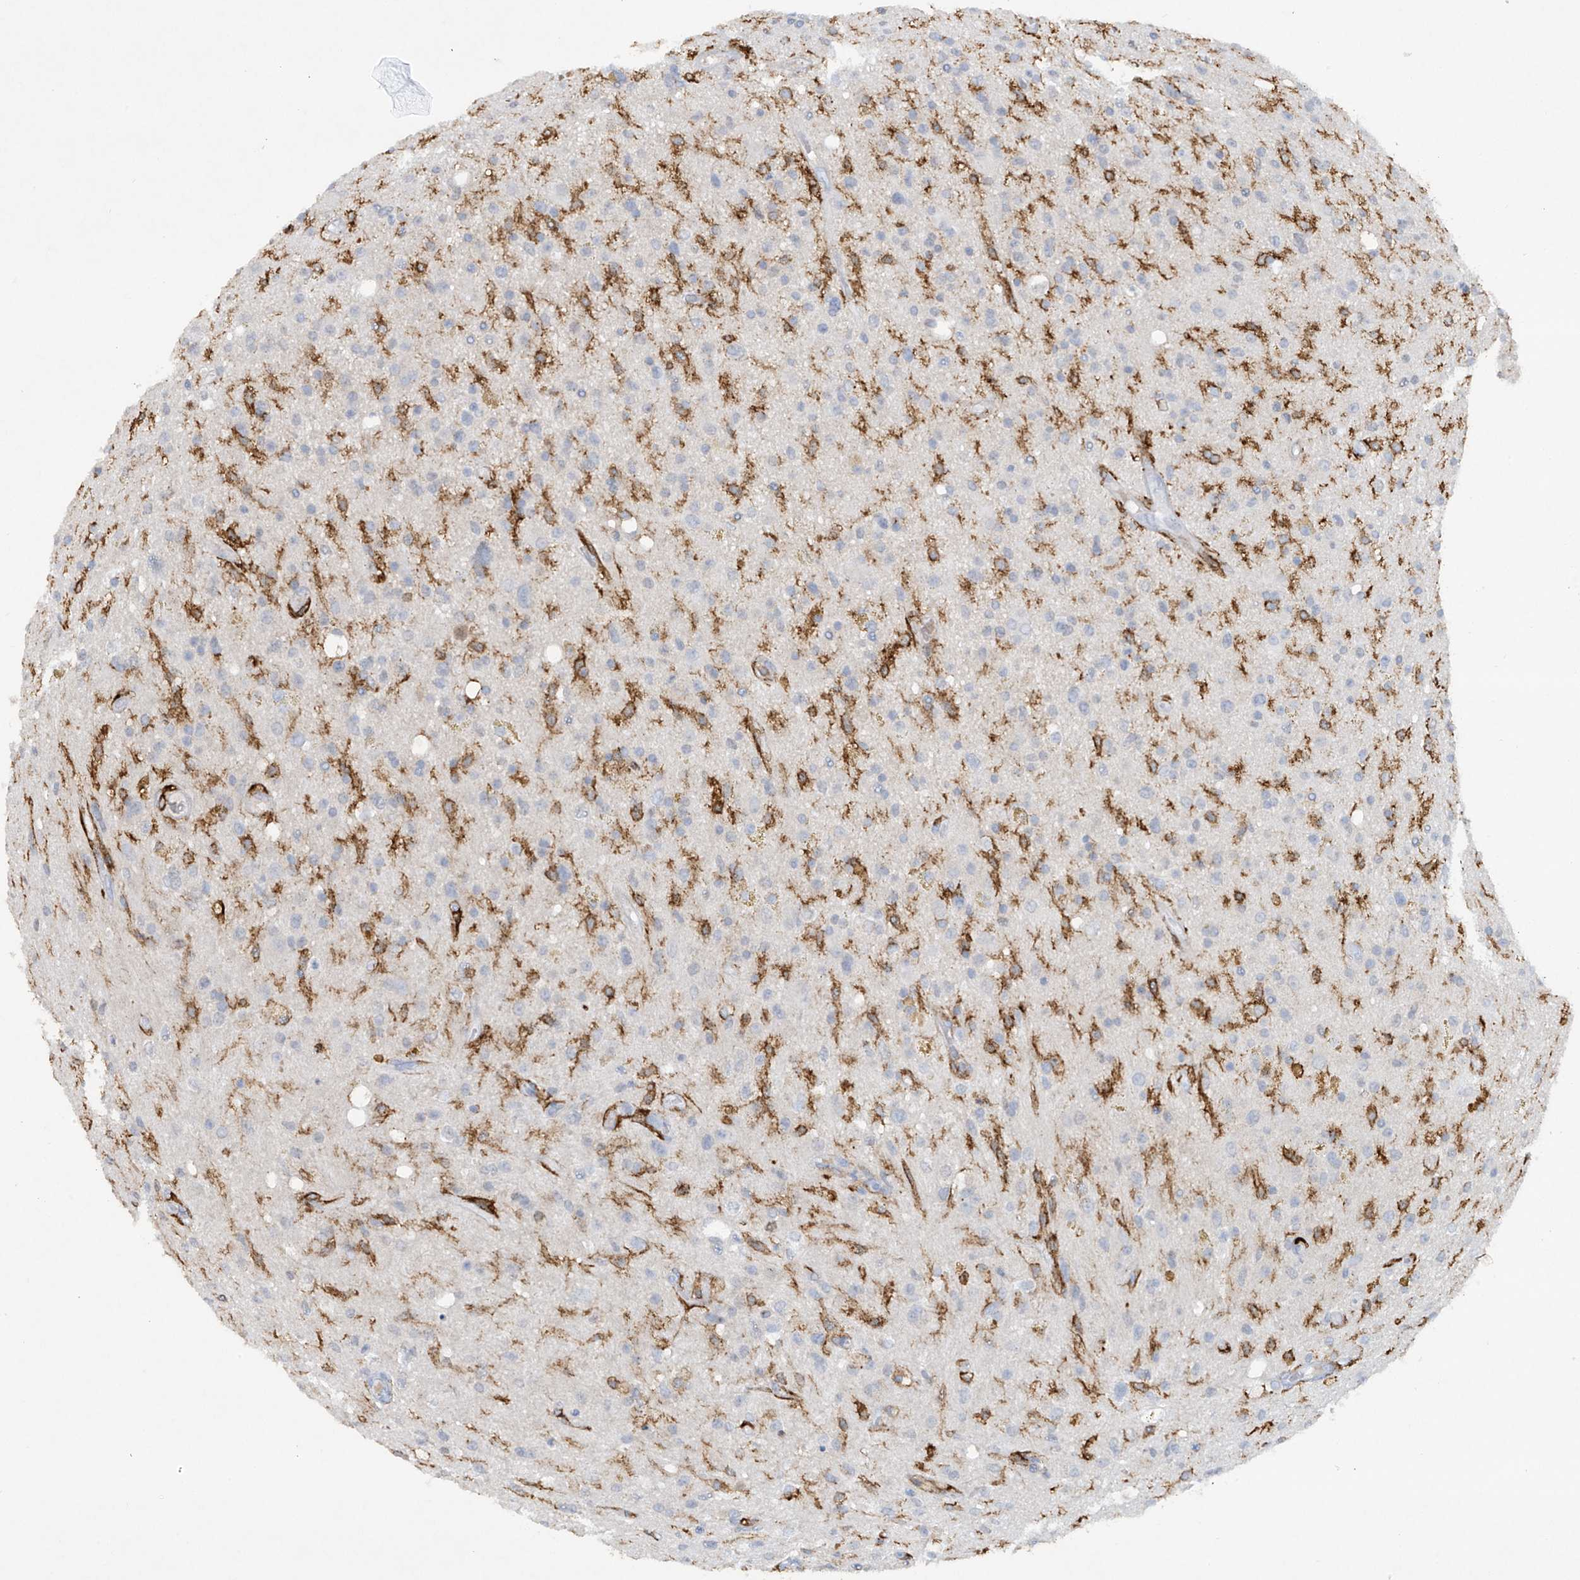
{"staining": {"intensity": "negative", "quantity": "none", "location": "none"}, "tissue": "glioma", "cell_type": "Tumor cells", "image_type": "cancer", "snomed": [{"axis": "morphology", "description": "Glioma, malignant, High grade"}, {"axis": "topography", "description": "Brain"}], "caption": "High power microscopy photomicrograph of an IHC micrograph of glioma, revealing no significant positivity in tumor cells. The staining was performed using DAB to visualize the protein expression in brown, while the nuclei were stained in blue with hematoxylin (Magnification: 20x).", "gene": "FCGR3A", "patient": {"sex": "male", "age": 33}}